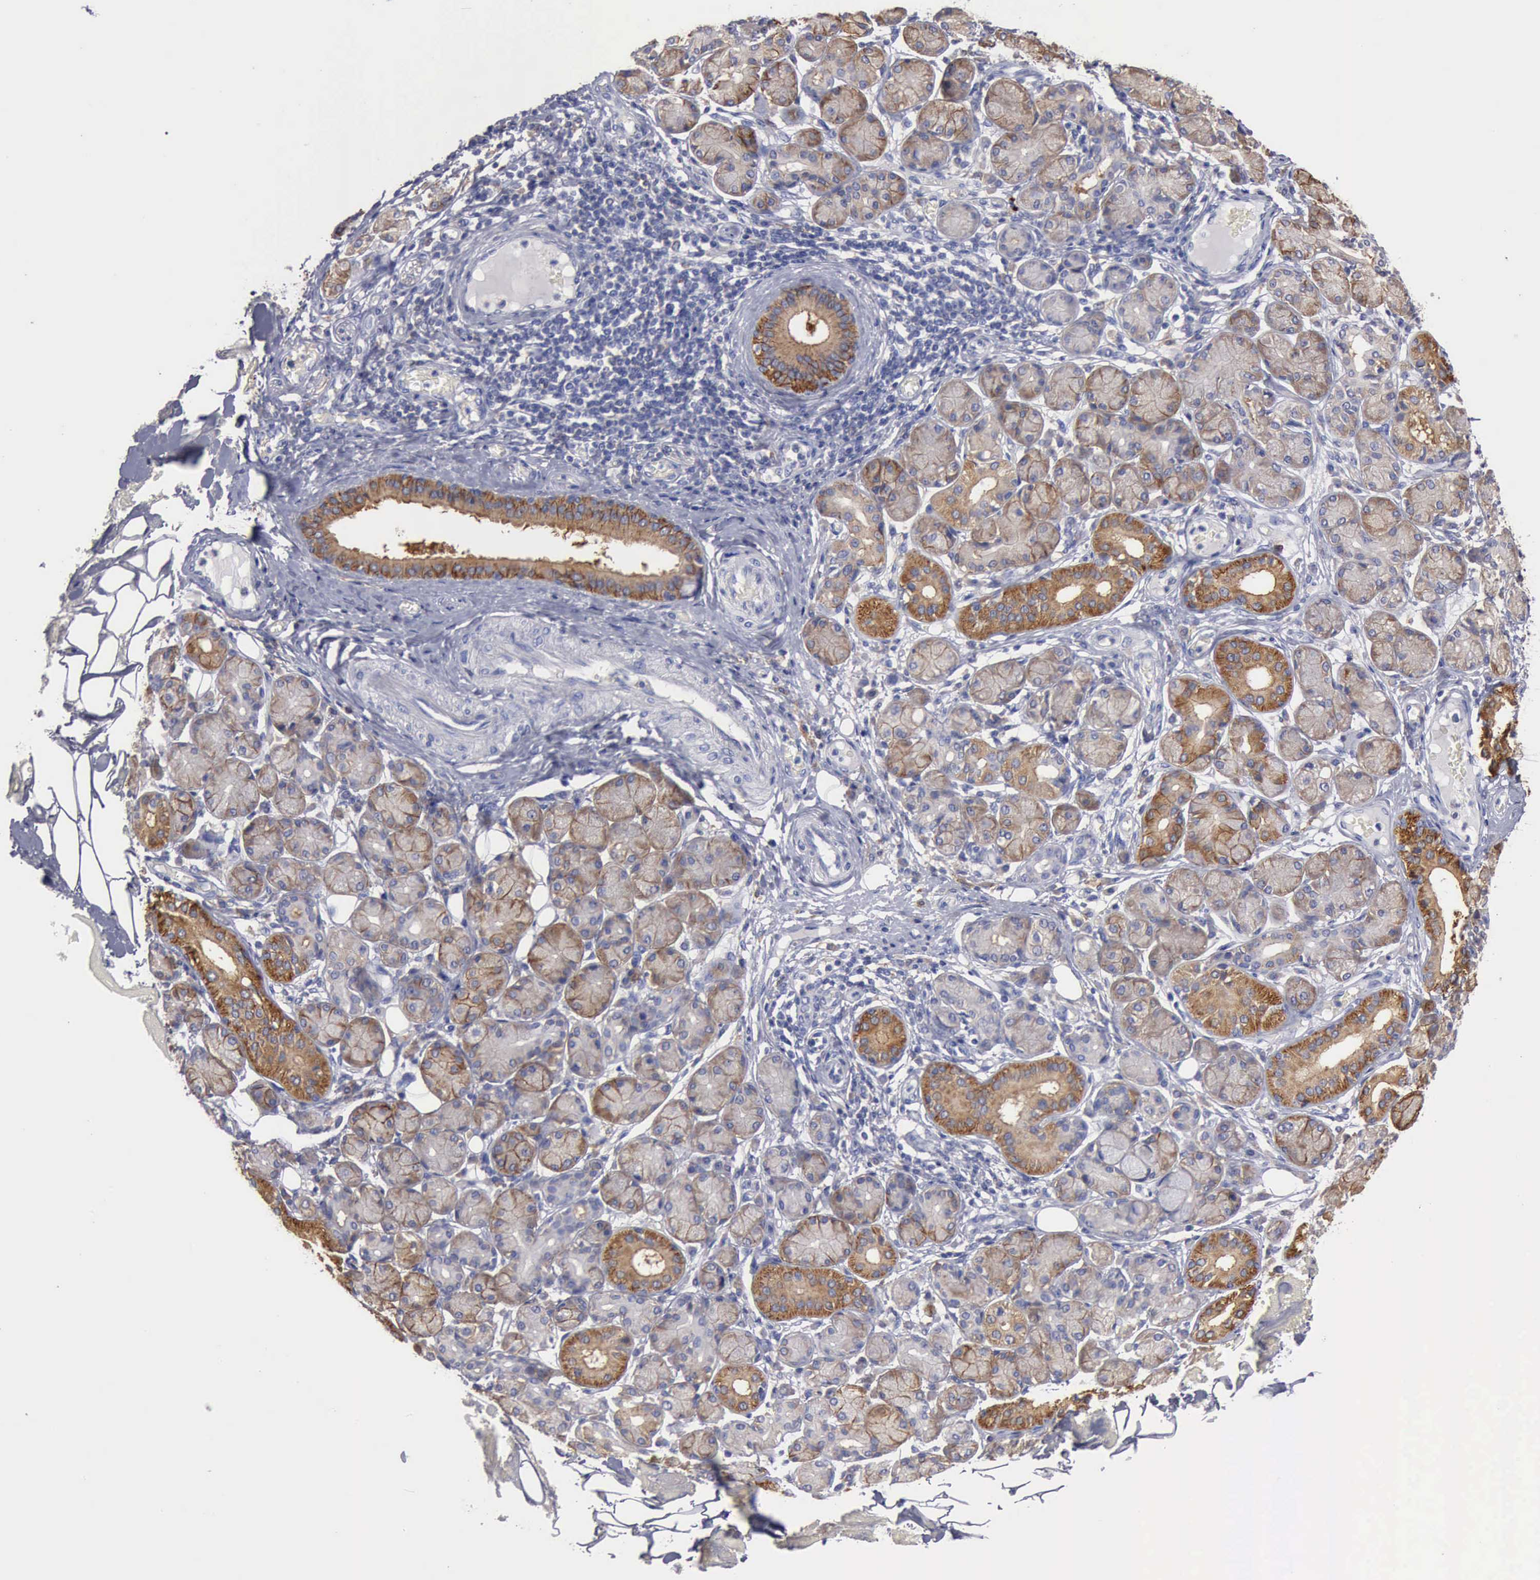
{"staining": {"intensity": "moderate", "quantity": ">75%", "location": "cytoplasmic/membranous"}, "tissue": "salivary gland", "cell_type": "Glandular cells", "image_type": "normal", "snomed": [{"axis": "morphology", "description": "Normal tissue, NOS"}, {"axis": "topography", "description": "Salivary gland"}, {"axis": "topography", "description": "Peripheral nerve tissue"}], "caption": "Moderate cytoplasmic/membranous protein expression is present in approximately >75% of glandular cells in salivary gland.", "gene": "PTGS2", "patient": {"sex": "male", "age": 62}}